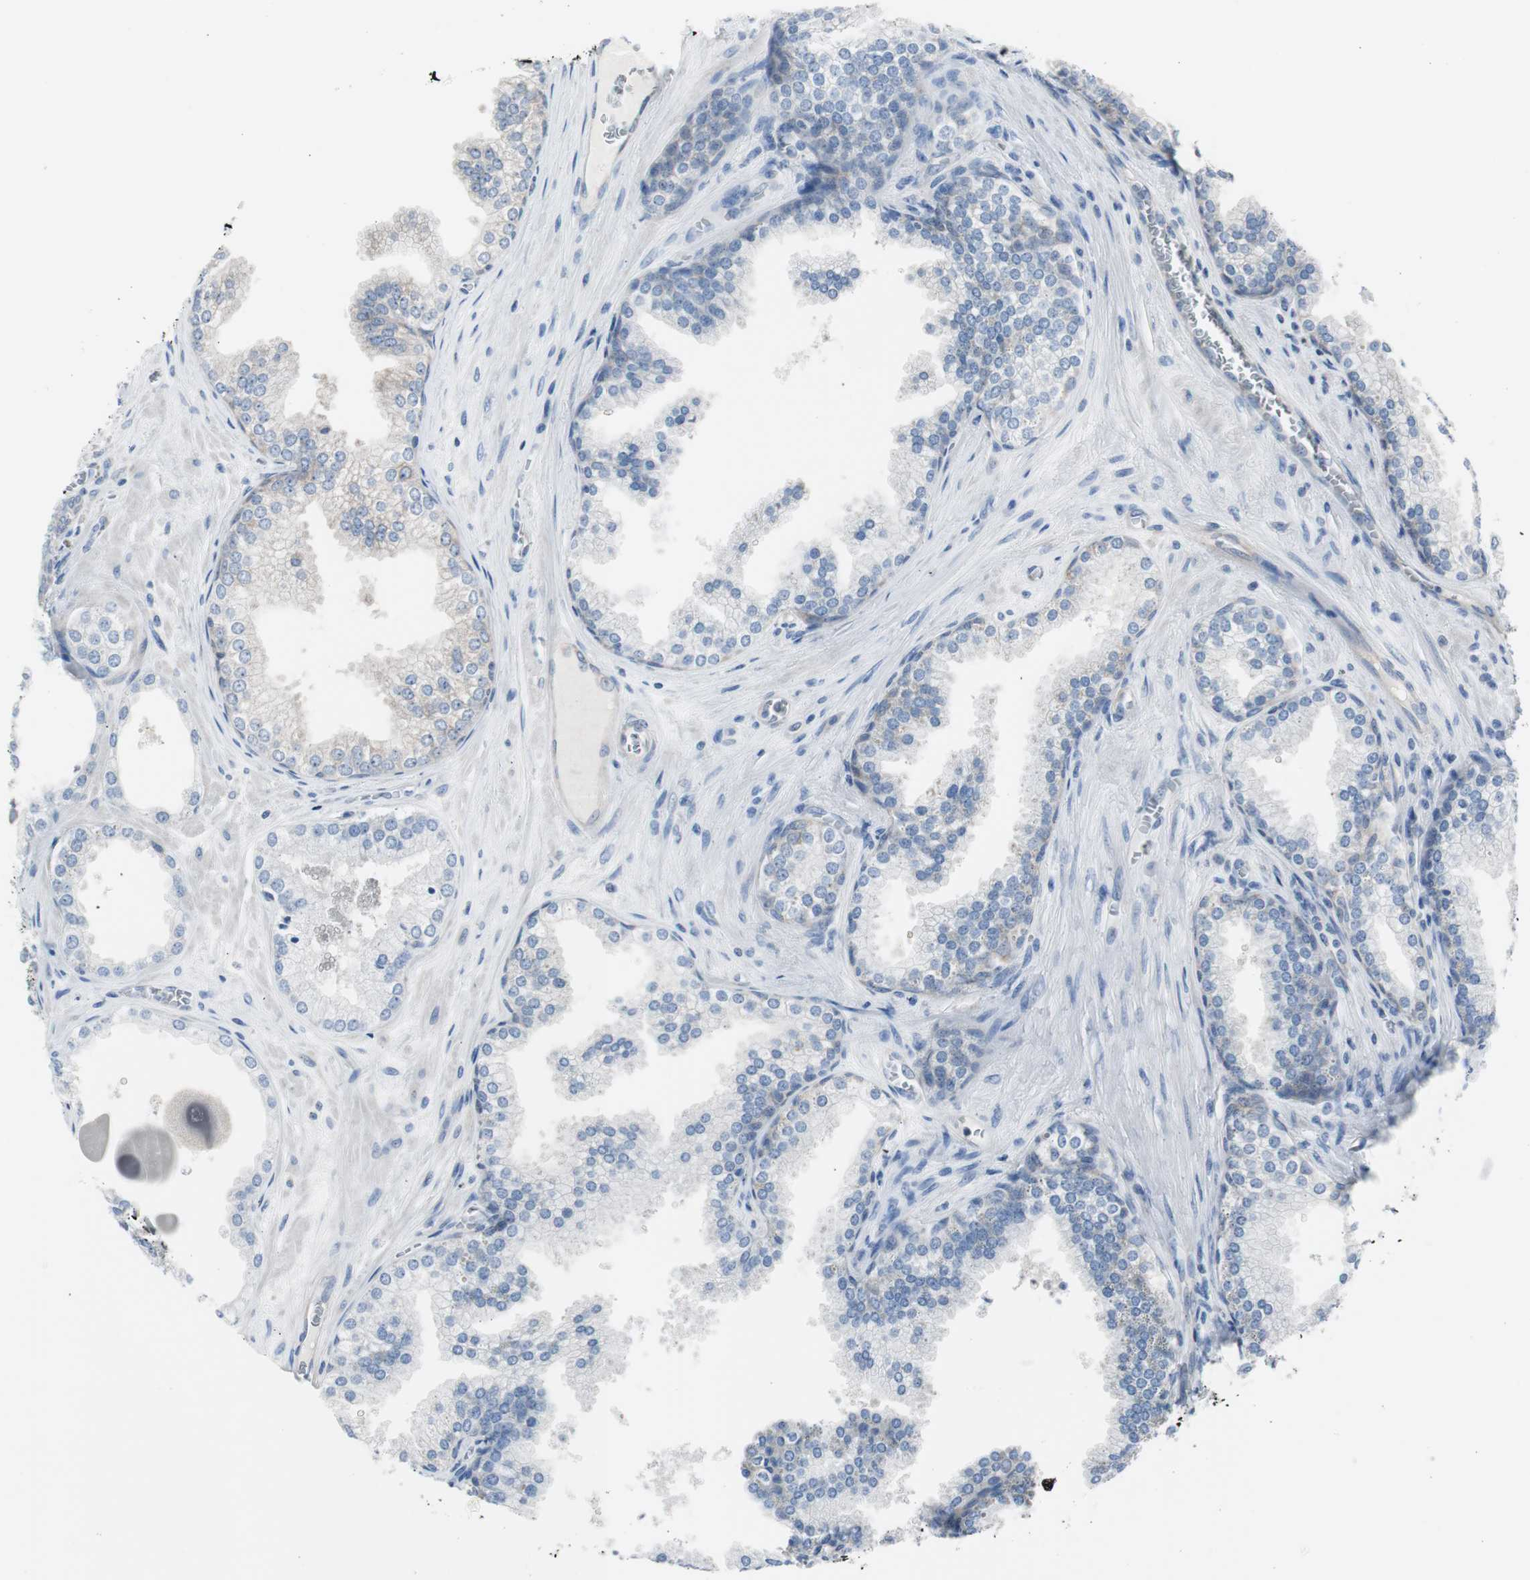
{"staining": {"intensity": "weak", "quantity": ">75%", "location": "cytoplasmic/membranous"}, "tissue": "prostate cancer", "cell_type": "Tumor cells", "image_type": "cancer", "snomed": [{"axis": "morphology", "description": "Adenocarcinoma, Low grade"}, {"axis": "topography", "description": "Prostate"}], "caption": "Tumor cells demonstrate low levels of weak cytoplasmic/membranous expression in about >75% of cells in human prostate low-grade adenocarcinoma.", "gene": "RPS12", "patient": {"sex": "male", "age": 60}}